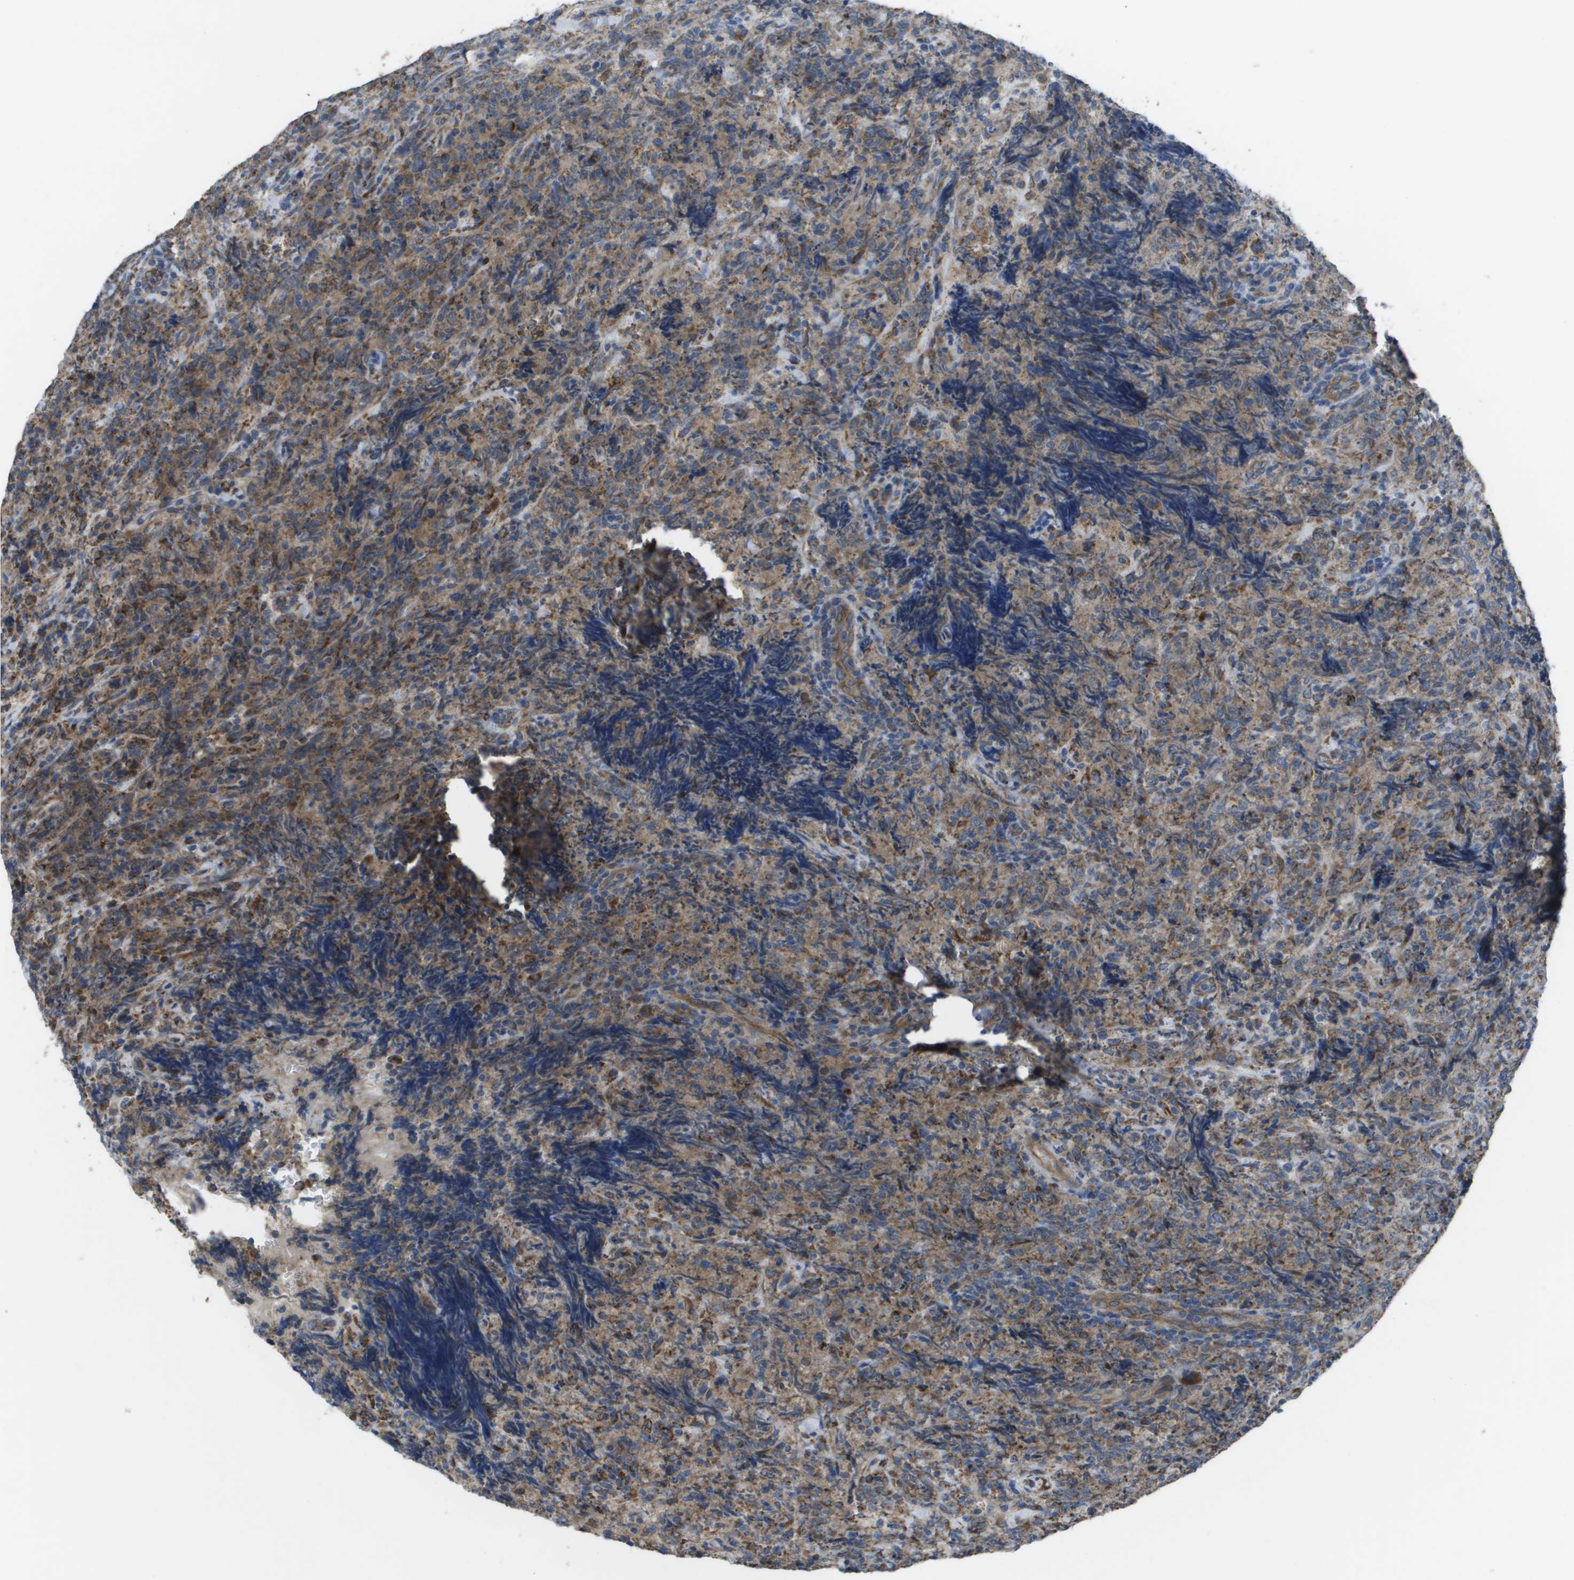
{"staining": {"intensity": "moderate", "quantity": ">75%", "location": "cytoplasmic/membranous"}, "tissue": "lymphoma", "cell_type": "Tumor cells", "image_type": "cancer", "snomed": [{"axis": "morphology", "description": "Malignant lymphoma, non-Hodgkin's type, High grade"}, {"axis": "topography", "description": "Tonsil"}], "caption": "An IHC histopathology image of tumor tissue is shown. Protein staining in brown shows moderate cytoplasmic/membranous positivity in lymphoma within tumor cells.", "gene": "CLCN2", "patient": {"sex": "female", "age": 36}}